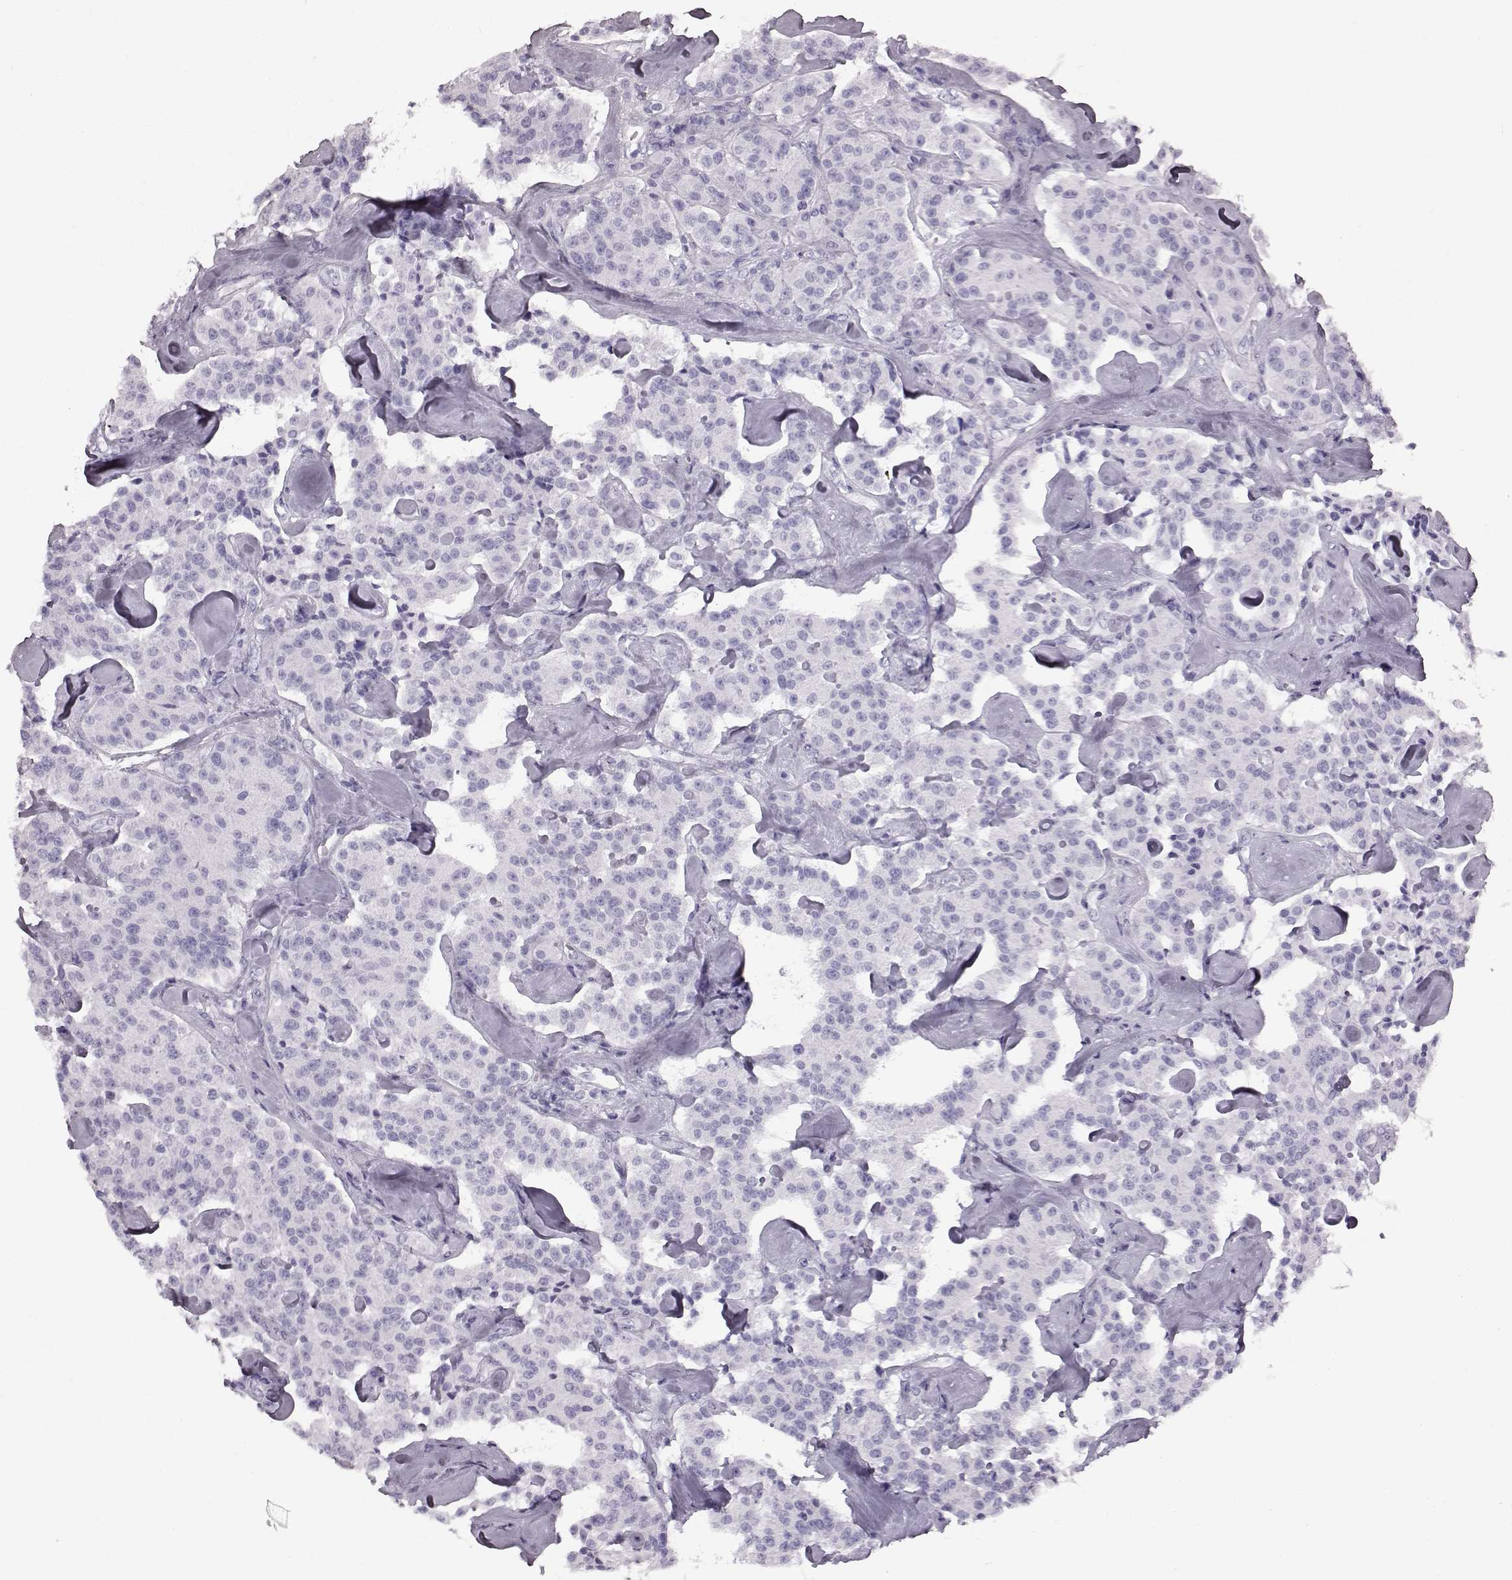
{"staining": {"intensity": "negative", "quantity": "none", "location": "none"}, "tissue": "carcinoid", "cell_type": "Tumor cells", "image_type": "cancer", "snomed": [{"axis": "morphology", "description": "Carcinoid, malignant, NOS"}, {"axis": "topography", "description": "Pancreas"}], "caption": "Immunohistochemistry of carcinoid exhibits no expression in tumor cells. (DAB (3,3'-diaminobenzidine) immunohistochemistry visualized using brightfield microscopy, high magnification).", "gene": "TCHHL1", "patient": {"sex": "male", "age": 41}}